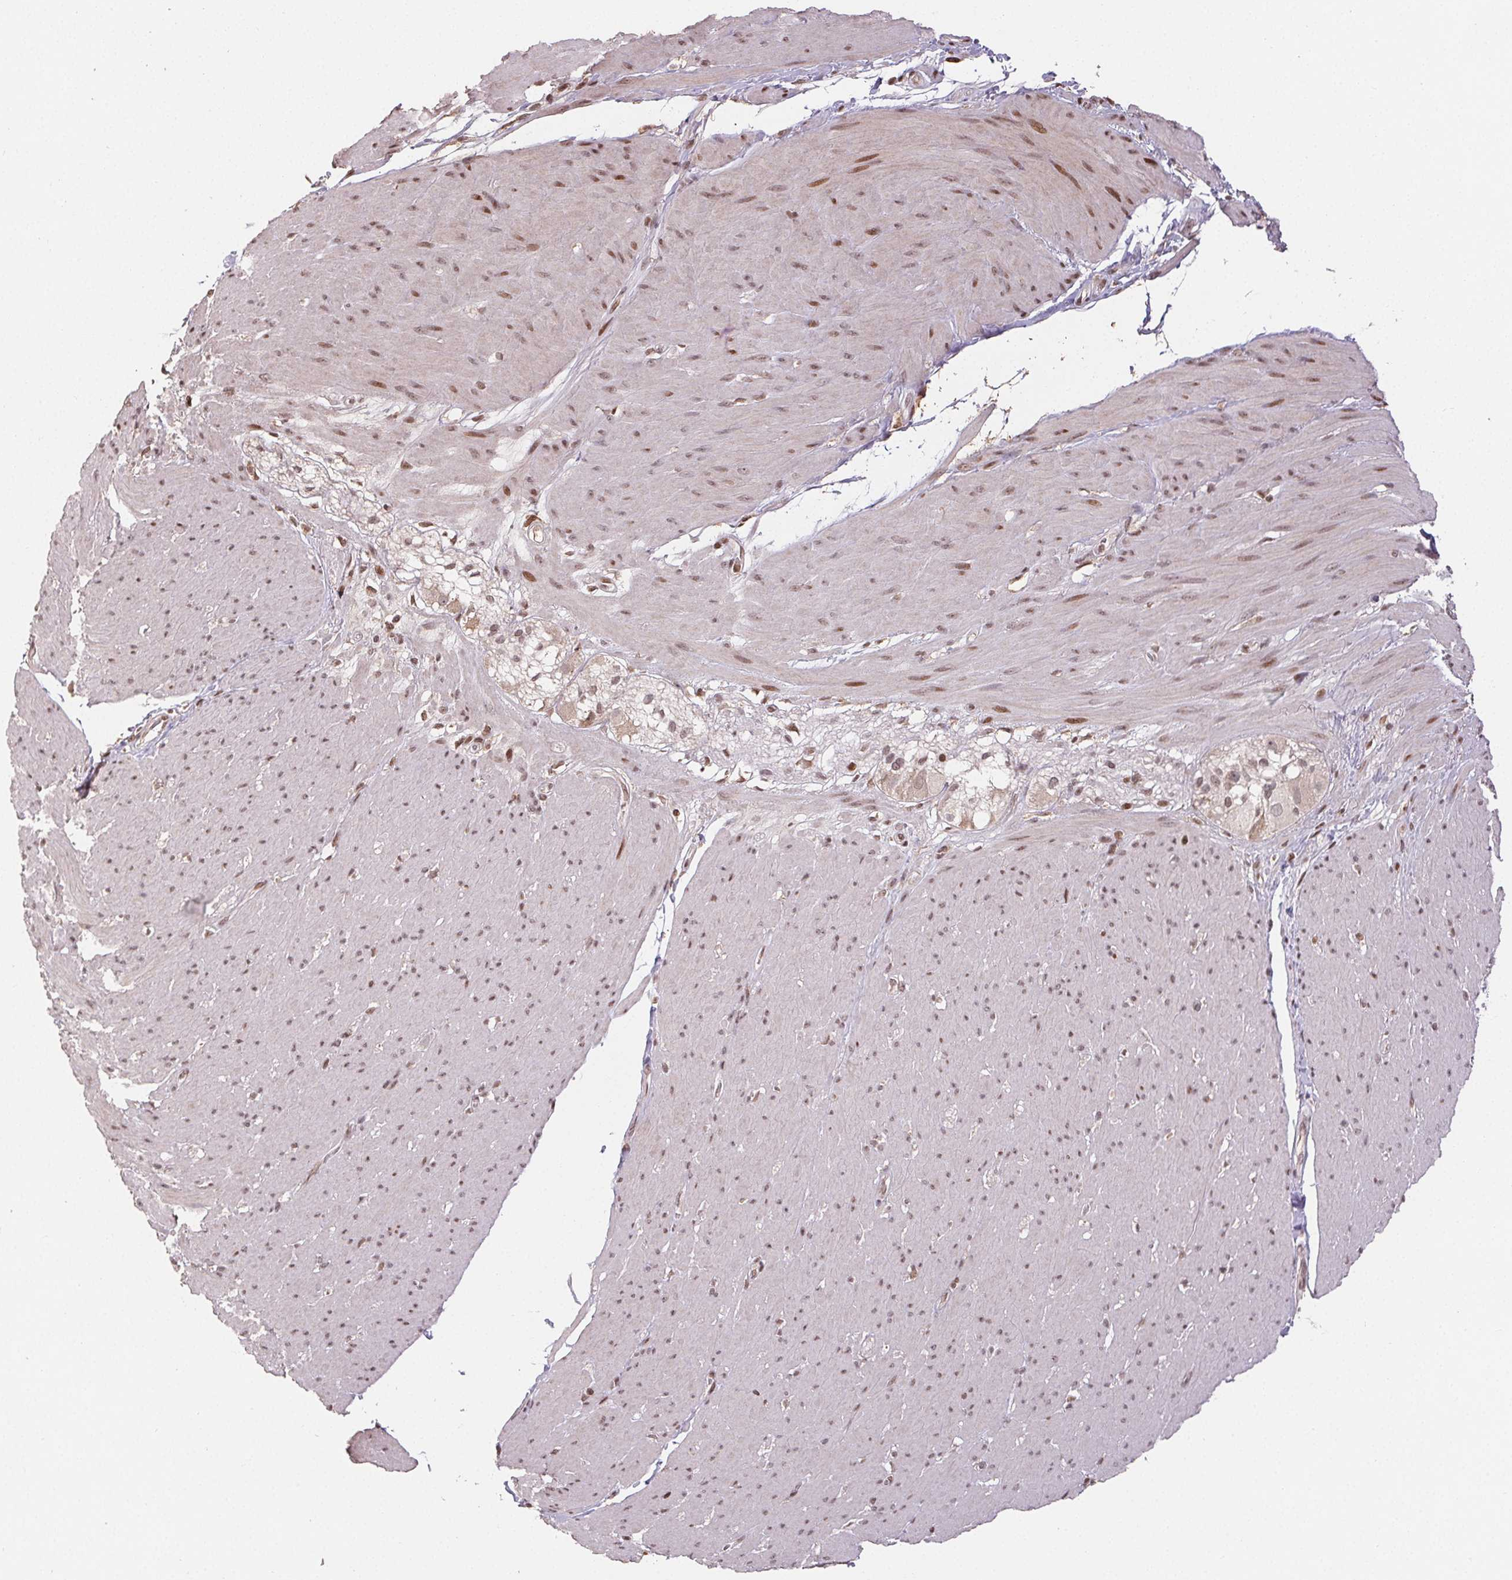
{"staining": {"intensity": "moderate", "quantity": ">75%", "location": "nuclear"}, "tissue": "smooth muscle", "cell_type": "Smooth muscle cells", "image_type": "normal", "snomed": [{"axis": "morphology", "description": "Normal tissue, NOS"}, {"axis": "topography", "description": "Smooth muscle"}, {"axis": "topography", "description": "Rectum"}], "caption": "Moderate nuclear expression for a protein is appreciated in approximately >75% of smooth muscle cells of normal smooth muscle using immunohistochemistry (IHC).", "gene": "MAPKAPK2", "patient": {"sex": "male", "age": 53}}